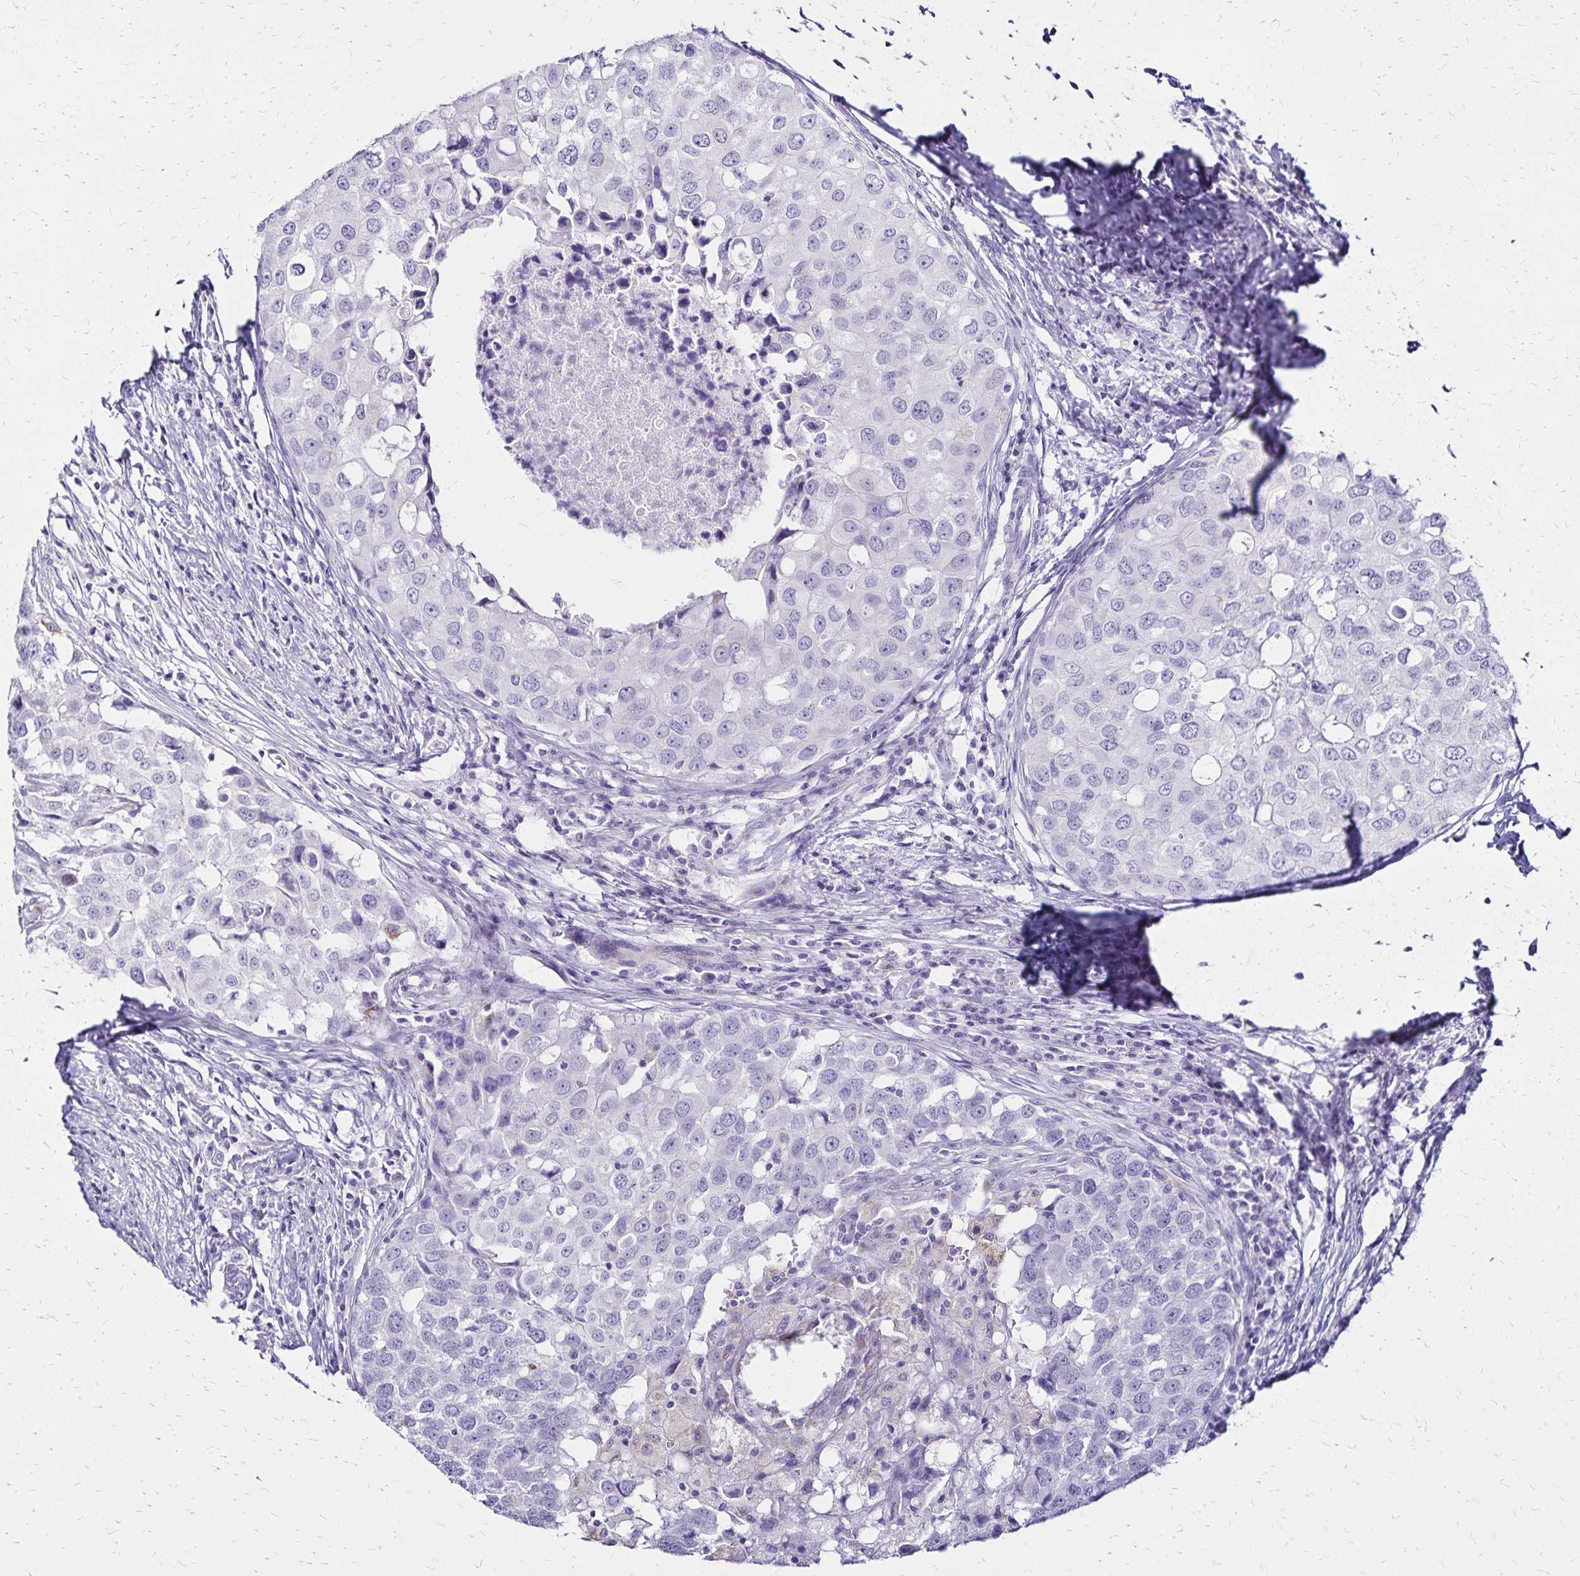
{"staining": {"intensity": "negative", "quantity": "none", "location": "none"}, "tissue": "breast cancer", "cell_type": "Tumor cells", "image_type": "cancer", "snomed": [{"axis": "morphology", "description": "Duct carcinoma"}, {"axis": "topography", "description": "Breast"}], "caption": "Protein analysis of intraductal carcinoma (breast) exhibits no significant positivity in tumor cells. (Immunohistochemistry (ihc), brightfield microscopy, high magnification).", "gene": "LIN28B", "patient": {"sex": "female", "age": 27}}